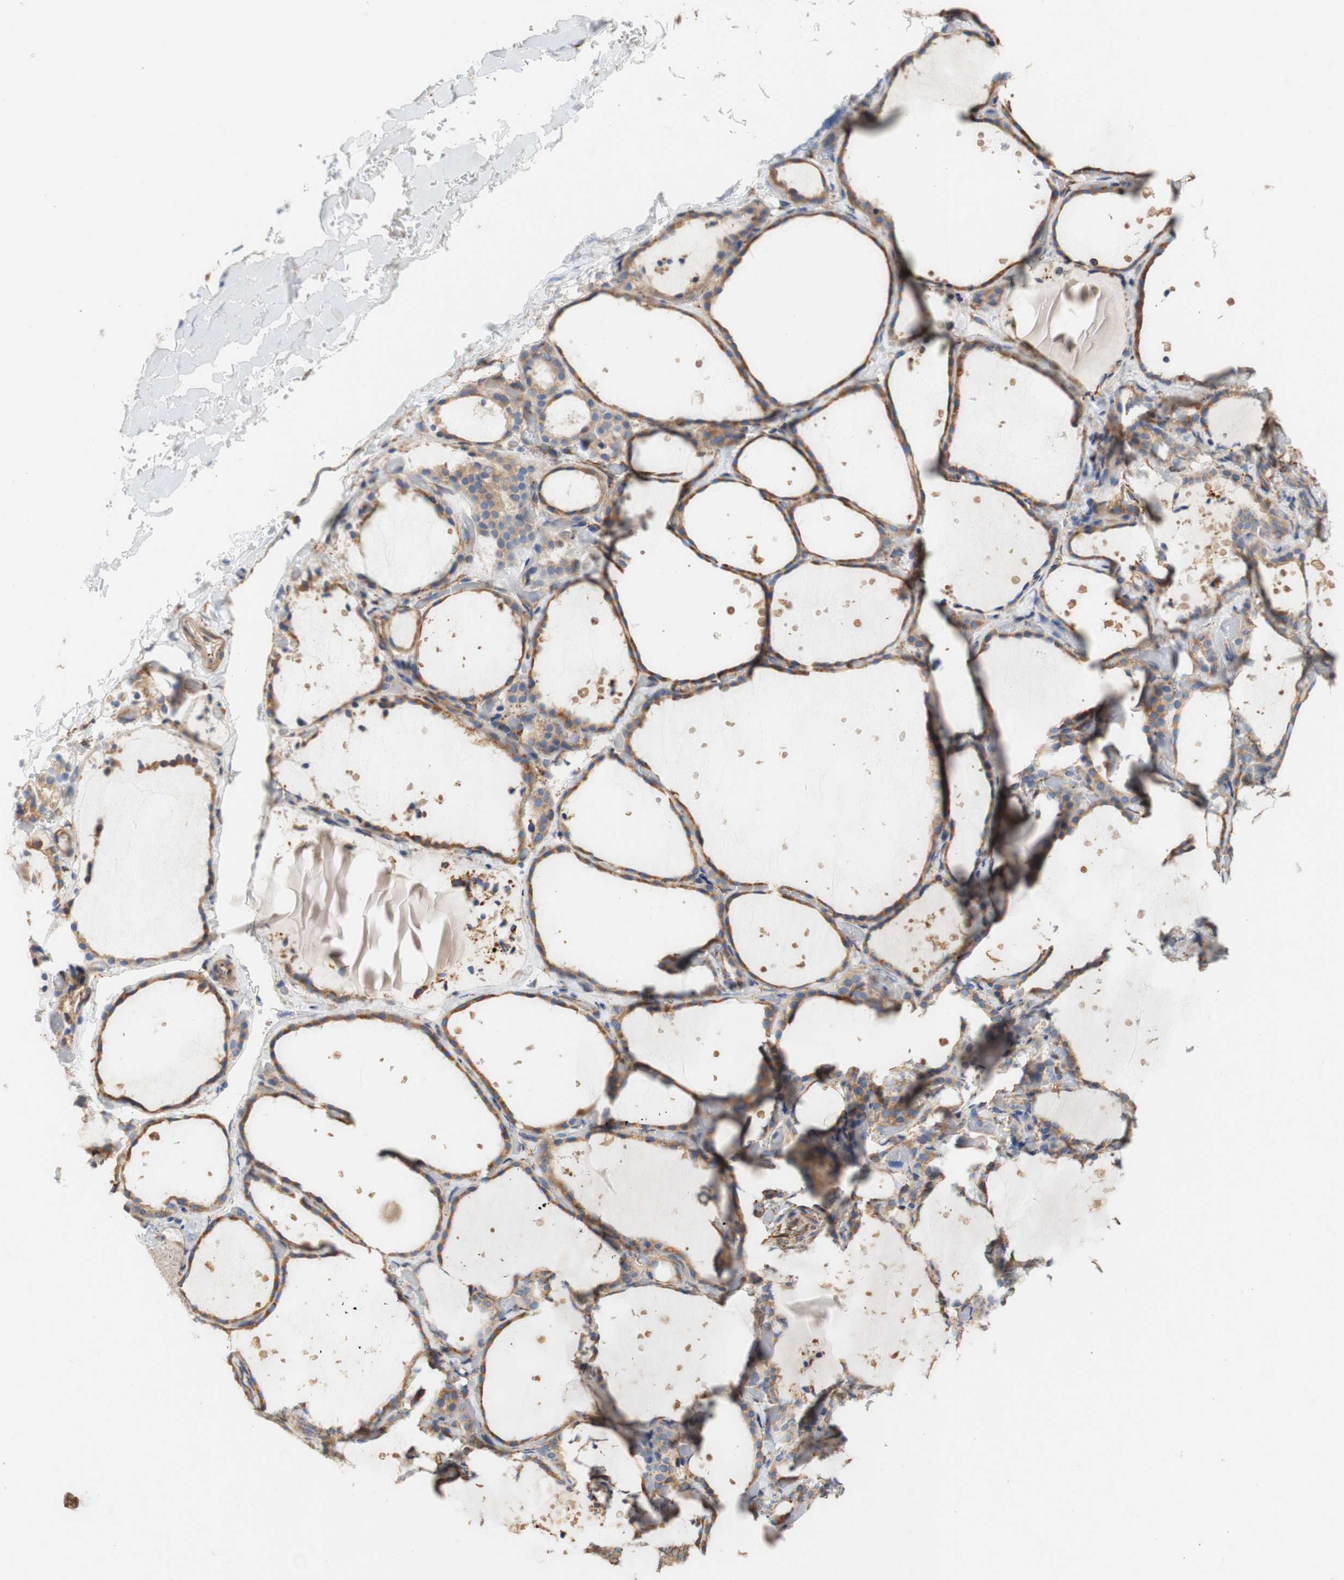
{"staining": {"intensity": "moderate", "quantity": ">75%", "location": "cytoplasmic/membranous"}, "tissue": "thyroid gland", "cell_type": "Glandular cells", "image_type": "normal", "snomed": [{"axis": "morphology", "description": "Normal tissue, NOS"}, {"axis": "topography", "description": "Thyroid gland"}], "caption": "Immunohistochemistry (IHC) of normal human thyroid gland reveals medium levels of moderate cytoplasmic/membranous staining in approximately >75% of glandular cells.", "gene": "EIF2AK4", "patient": {"sex": "female", "age": 44}}